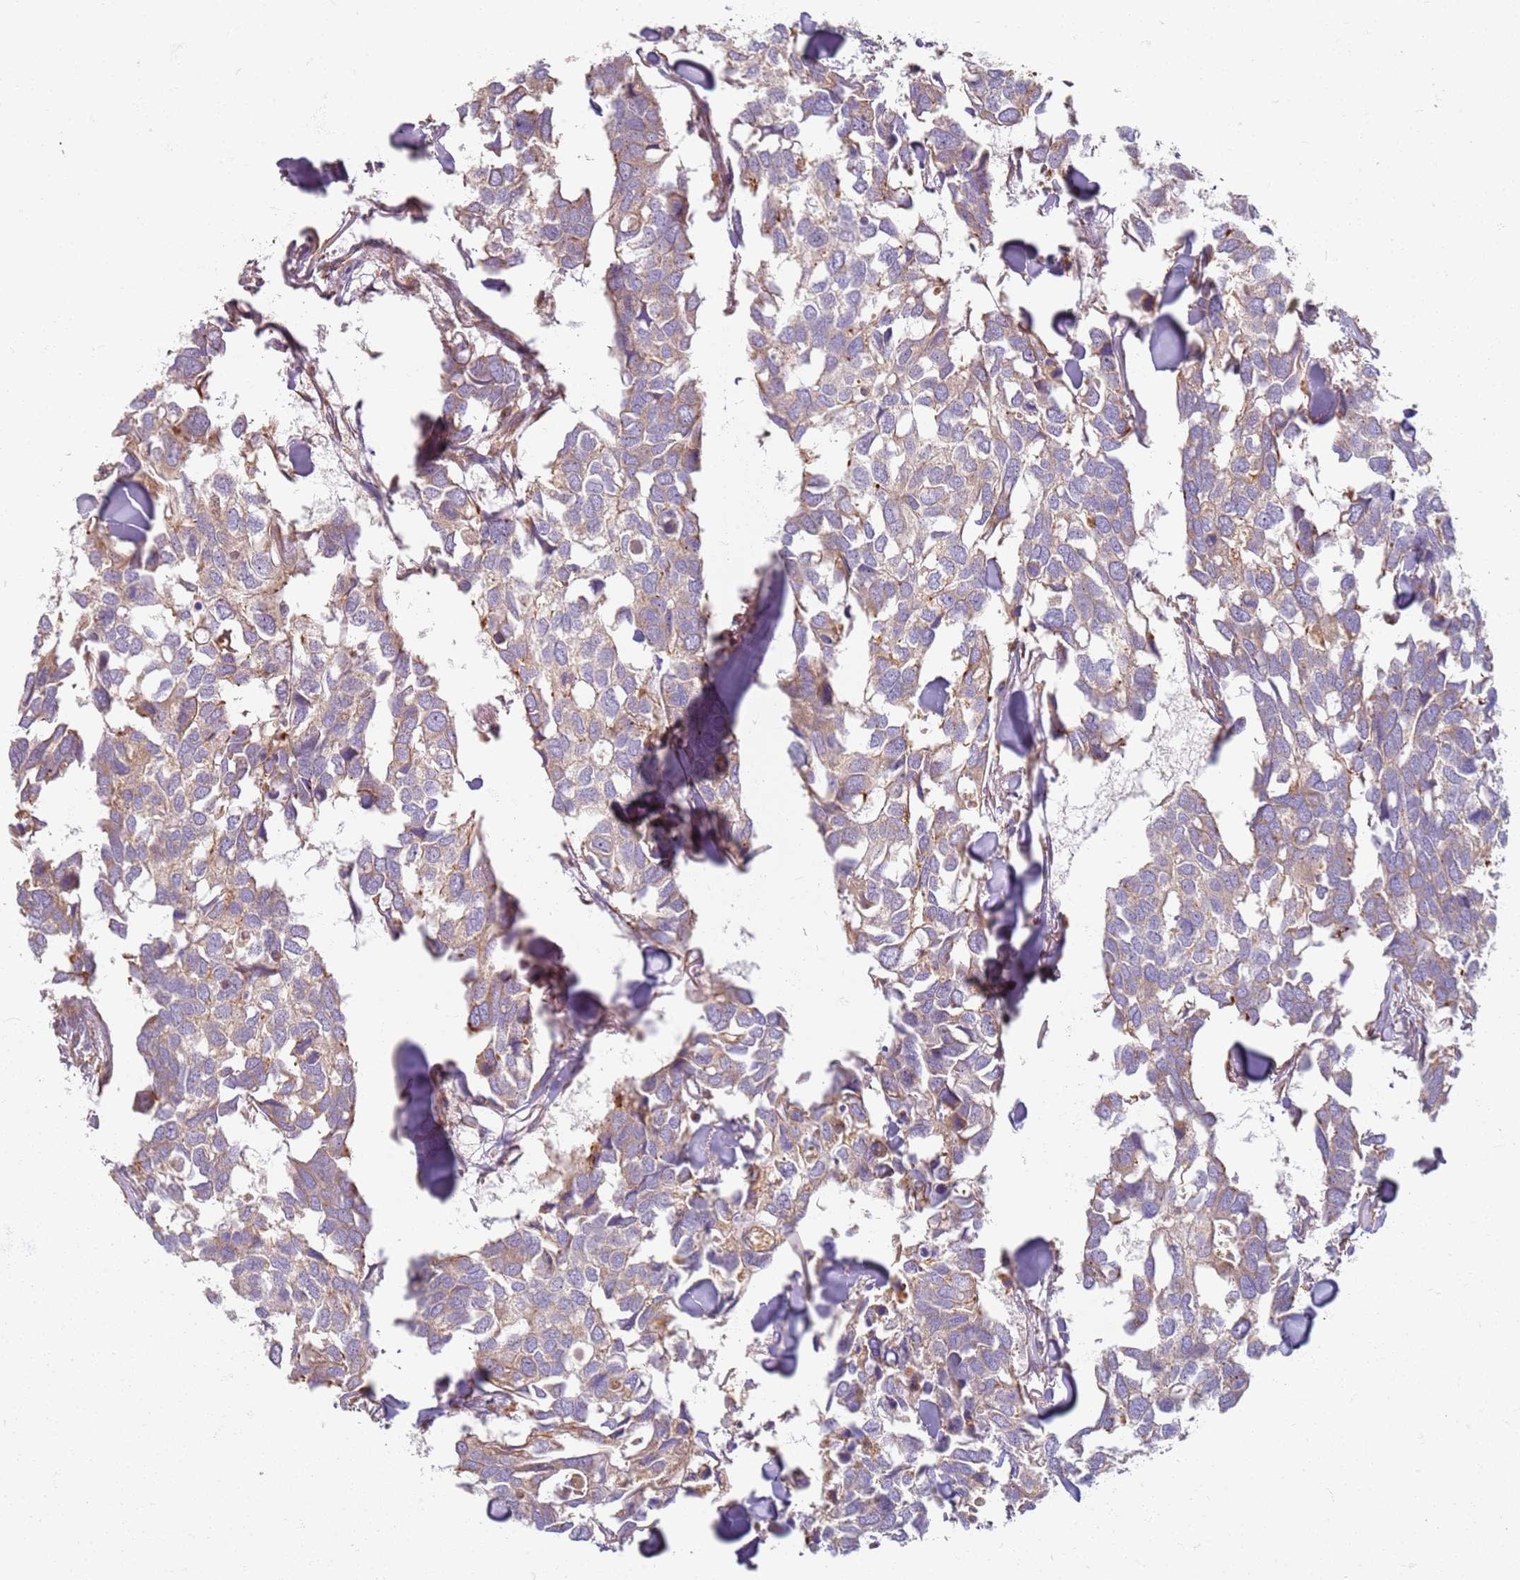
{"staining": {"intensity": "moderate", "quantity": ">75%", "location": "cytoplasmic/membranous"}, "tissue": "breast cancer", "cell_type": "Tumor cells", "image_type": "cancer", "snomed": [{"axis": "morphology", "description": "Duct carcinoma"}, {"axis": "topography", "description": "Breast"}], "caption": "The photomicrograph demonstrates staining of breast infiltrating ductal carcinoma, revealing moderate cytoplasmic/membranous protein positivity (brown color) within tumor cells.", "gene": "PROKR2", "patient": {"sex": "female", "age": 83}}